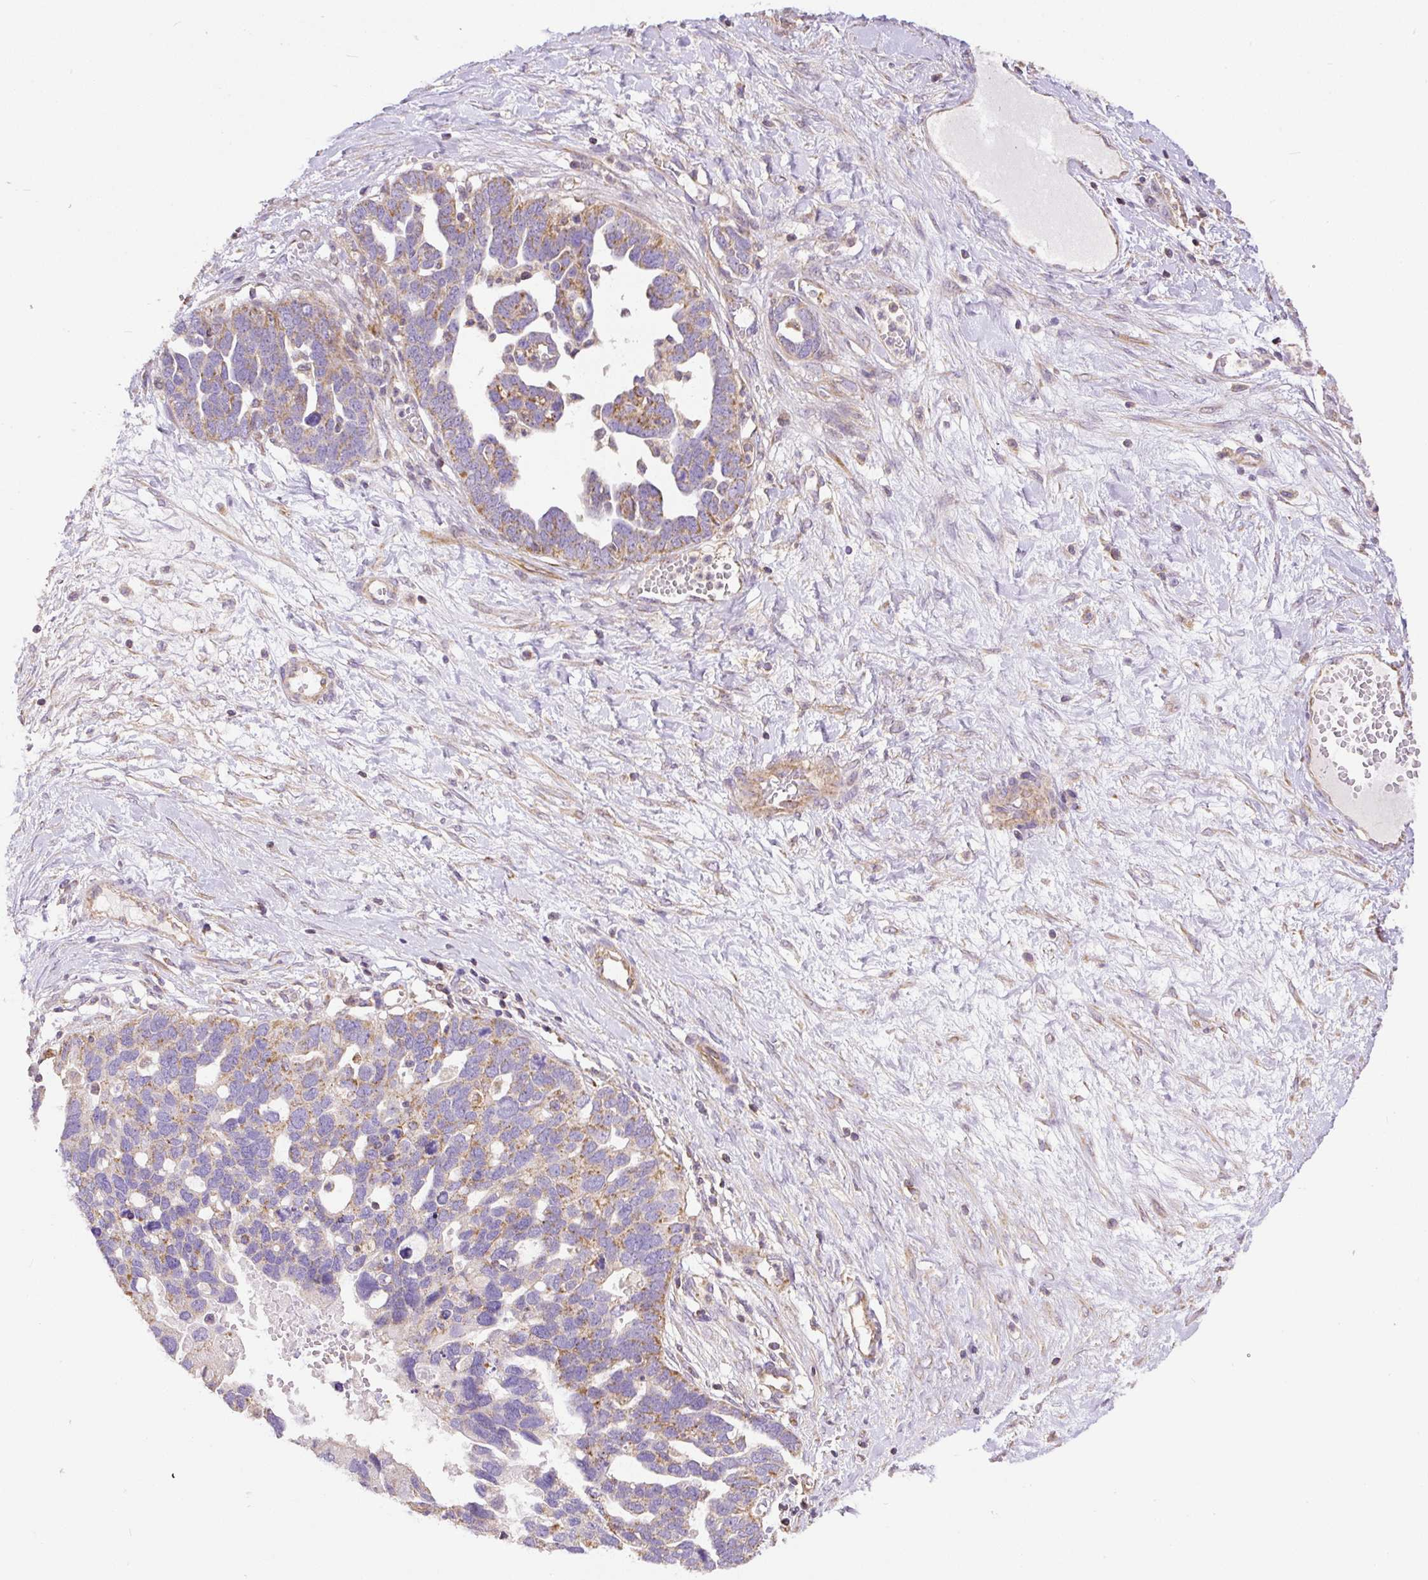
{"staining": {"intensity": "moderate", "quantity": "25%-75%", "location": "cytoplasmic/membranous"}, "tissue": "ovarian cancer", "cell_type": "Tumor cells", "image_type": "cancer", "snomed": [{"axis": "morphology", "description": "Cystadenocarcinoma, serous, NOS"}, {"axis": "topography", "description": "Ovary"}], "caption": "IHC of ovarian serous cystadenocarcinoma demonstrates medium levels of moderate cytoplasmic/membranous positivity in approximately 25%-75% of tumor cells.", "gene": "NDUFAF2", "patient": {"sex": "female", "age": 54}}